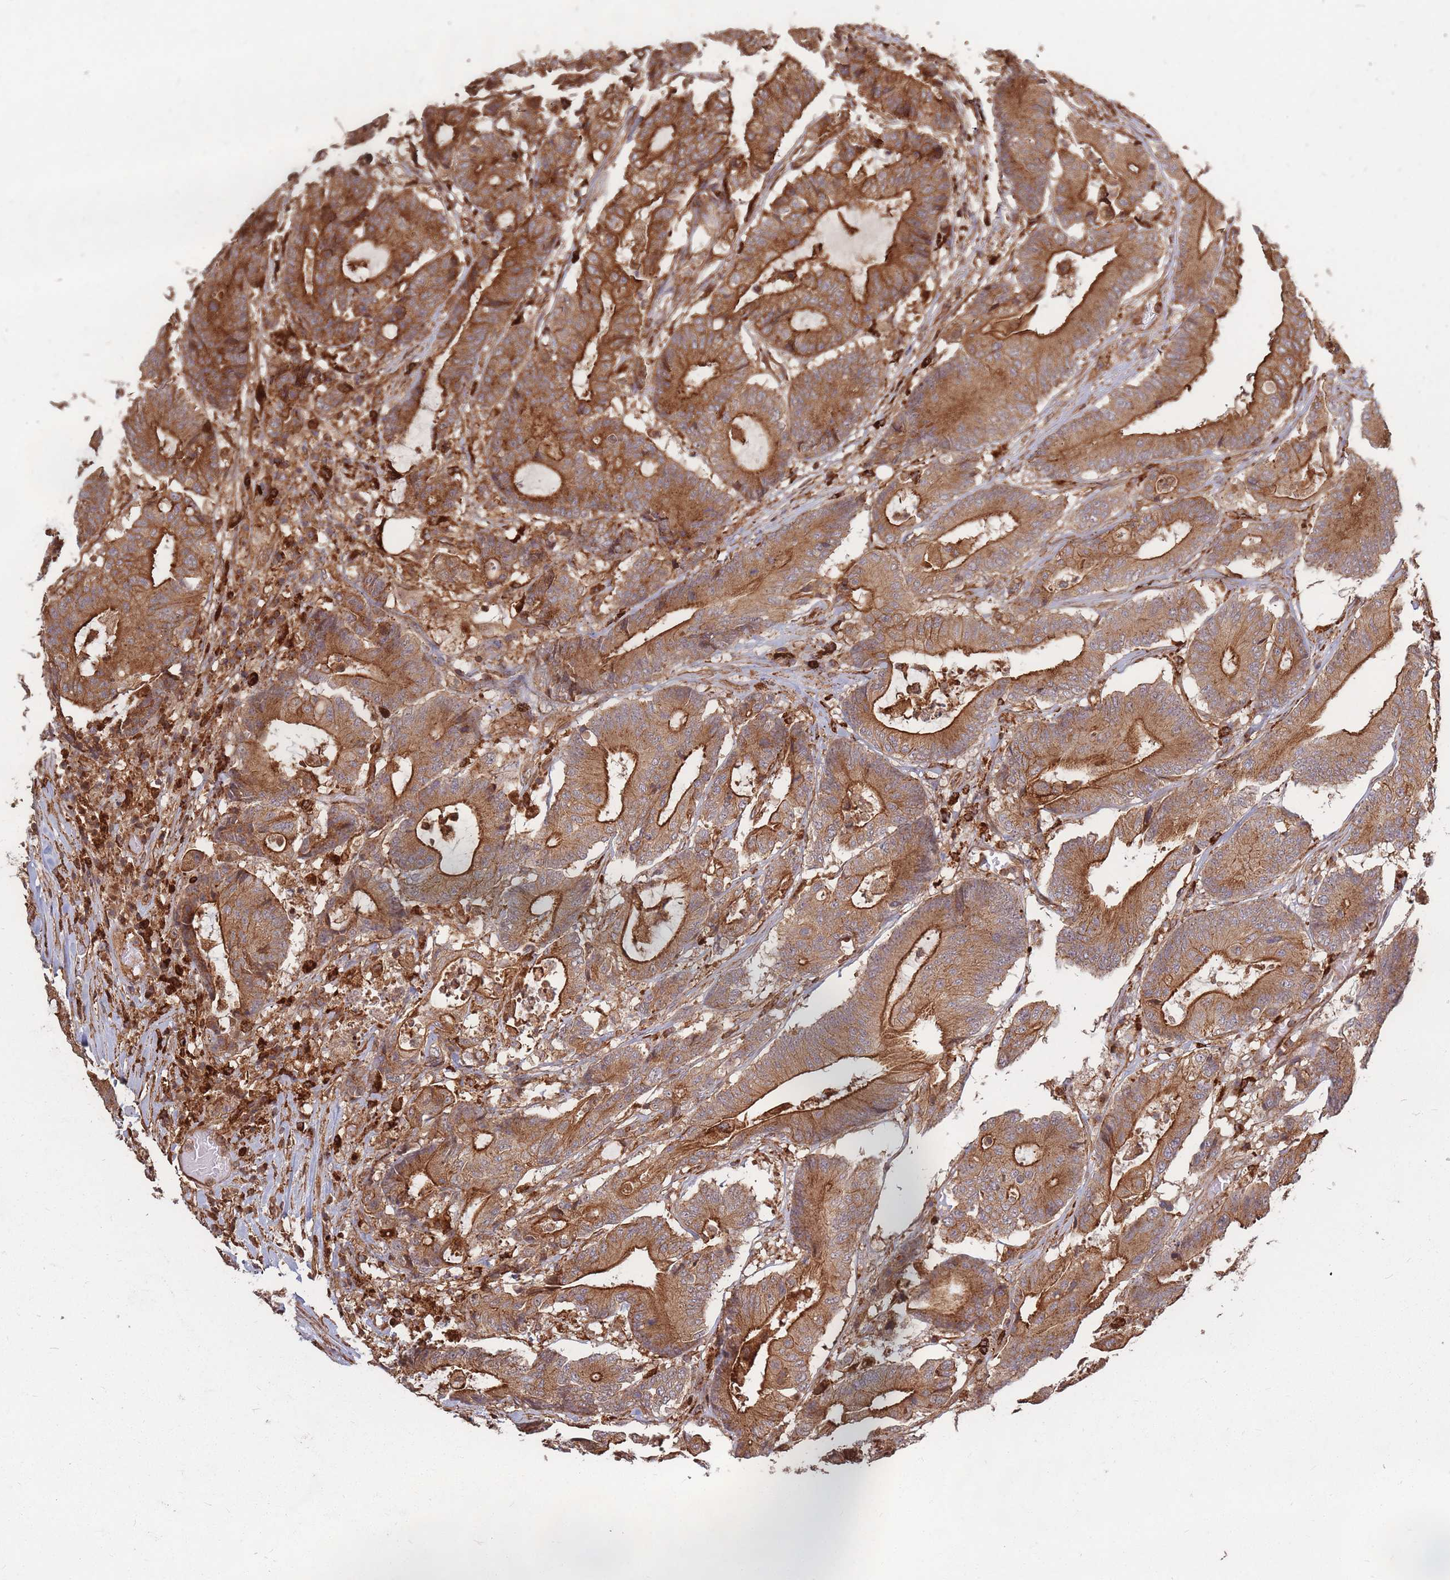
{"staining": {"intensity": "strong", "quantity": ">75%", "location": "cytoplasmic/membranous"}, "tissue": "colorectal cancer", "cell_type": "Tumor cells", "image_type": "cancer", "snomed": [{"axis": "morphology", "description": "Adenocarcinoma, NOS"}, {"axis": "topography", "description": "Colon"}], "caption": "A high amount of strong cytoplasmic/membranous positivity is seen in approximately >75% of tumor cells in colorectal adenocarcinoma tissue.", "gene": "RASSF2", "patient": {"sex": "female", "age": 84}}